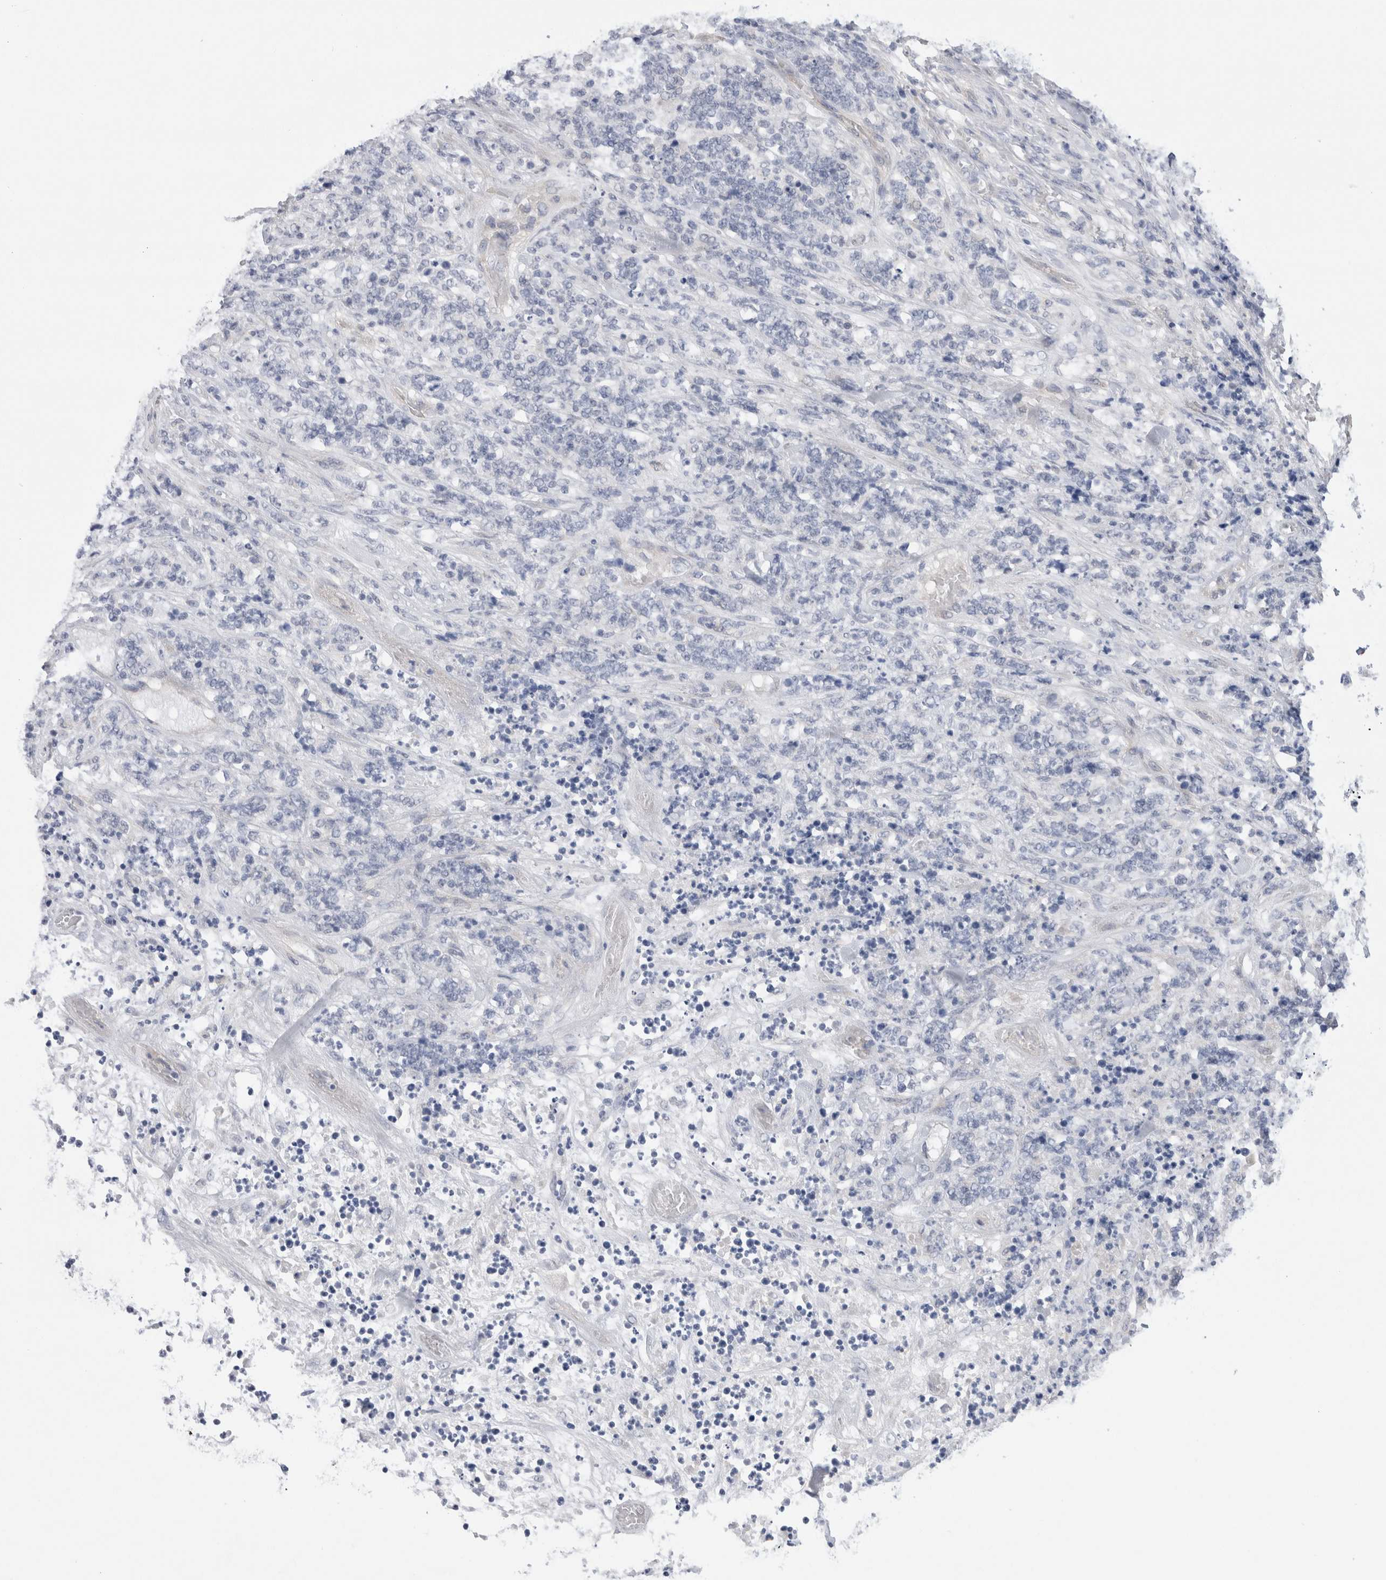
{"staining": {"intensity": "negative", "quantity": "none", "location": "none"}, "tissue": "lymphoma", "cell_type": "Tumor cells", "image_type": "cancer", "snomed": [{"axis": "morphology", "description": "Malignant lymphoma, non-Hodgkin's type, High grade"}, {"axis": "topography", "description": "Soft tissue"}], "caption": "High magnification brightfield microscopy of lymphoma stained with DAB (3,3'-diaminobenzidine) (brown) and counterstained with hematoxylin (blue): tumor cells show no significant staining. (DAB (3,3'-diaminobenzidine) IHC visualized using brightfield microscopy, high magnification).", "gene": "WIPF2", "patient": {"sex": "male", "age": 18}}